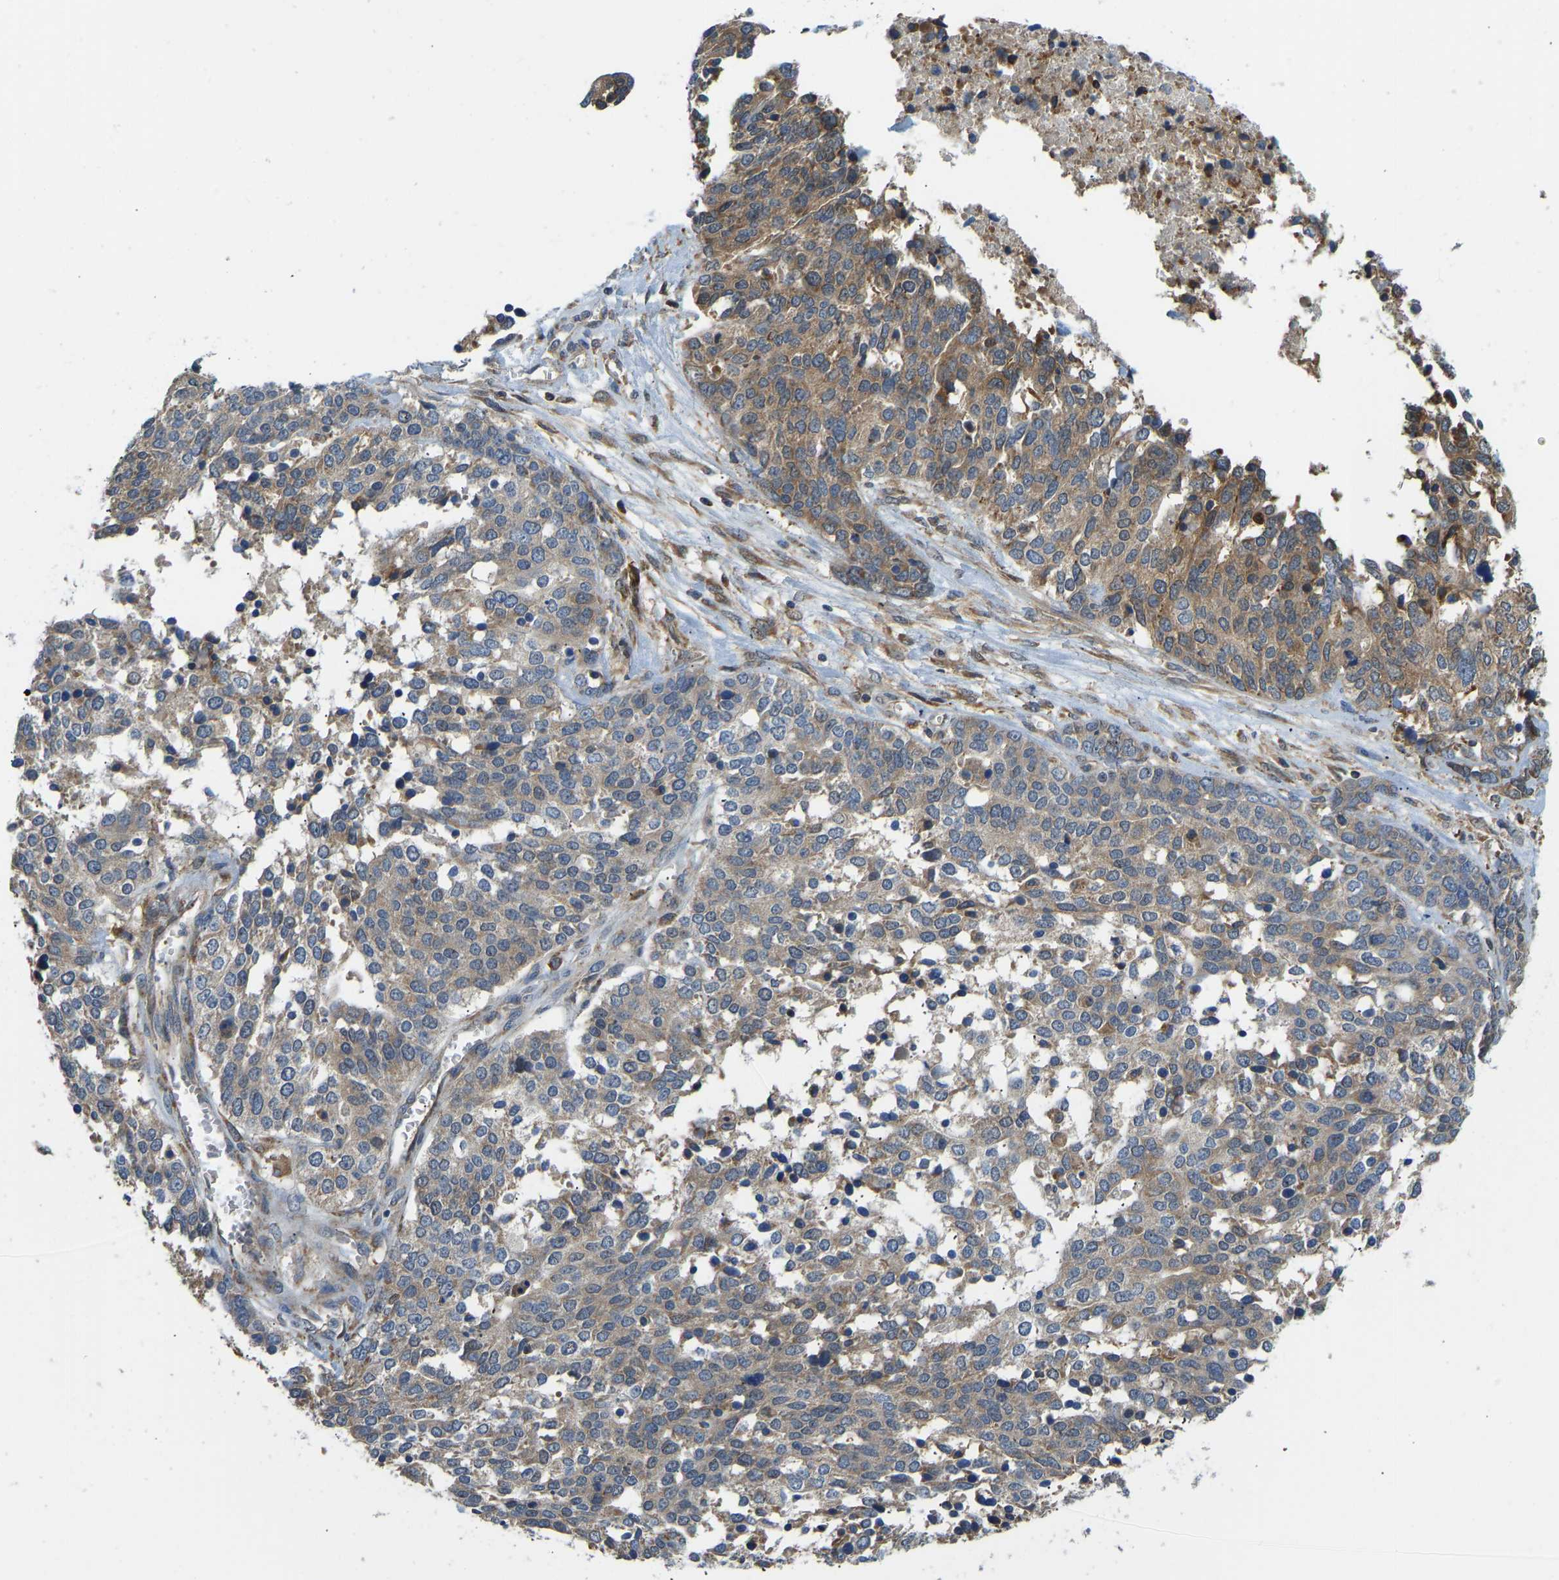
{"staining": {"intensity": "moderate", "quantity": "25%-75%", "location": "cytoplasmic/membranous"}, "tissue": "ovarian cancer", "cell_type": "Tumor cells", "image_type": "cancer", "snomed": [{"axis": "morphology", "description": "Cystadenocarcinoma, serous, NOS"}, {"axis": "topography", "description": "Ovary"}], "caption": "The histopathology image demonstrates immunohistochemical staining of ovarian cancer. There is moderate cytoplasmic/membranous positivity is appreciated in about 25%-75% of tumor cells. The protein of interest is stained brown, and the nuclei are stained in blue (DAB (3,3'-diaminobenzidine) IHC with brightfield microscopy, high magnification).", "gene": "RBP1", "patient": {"sex": "female", "age": 44}}